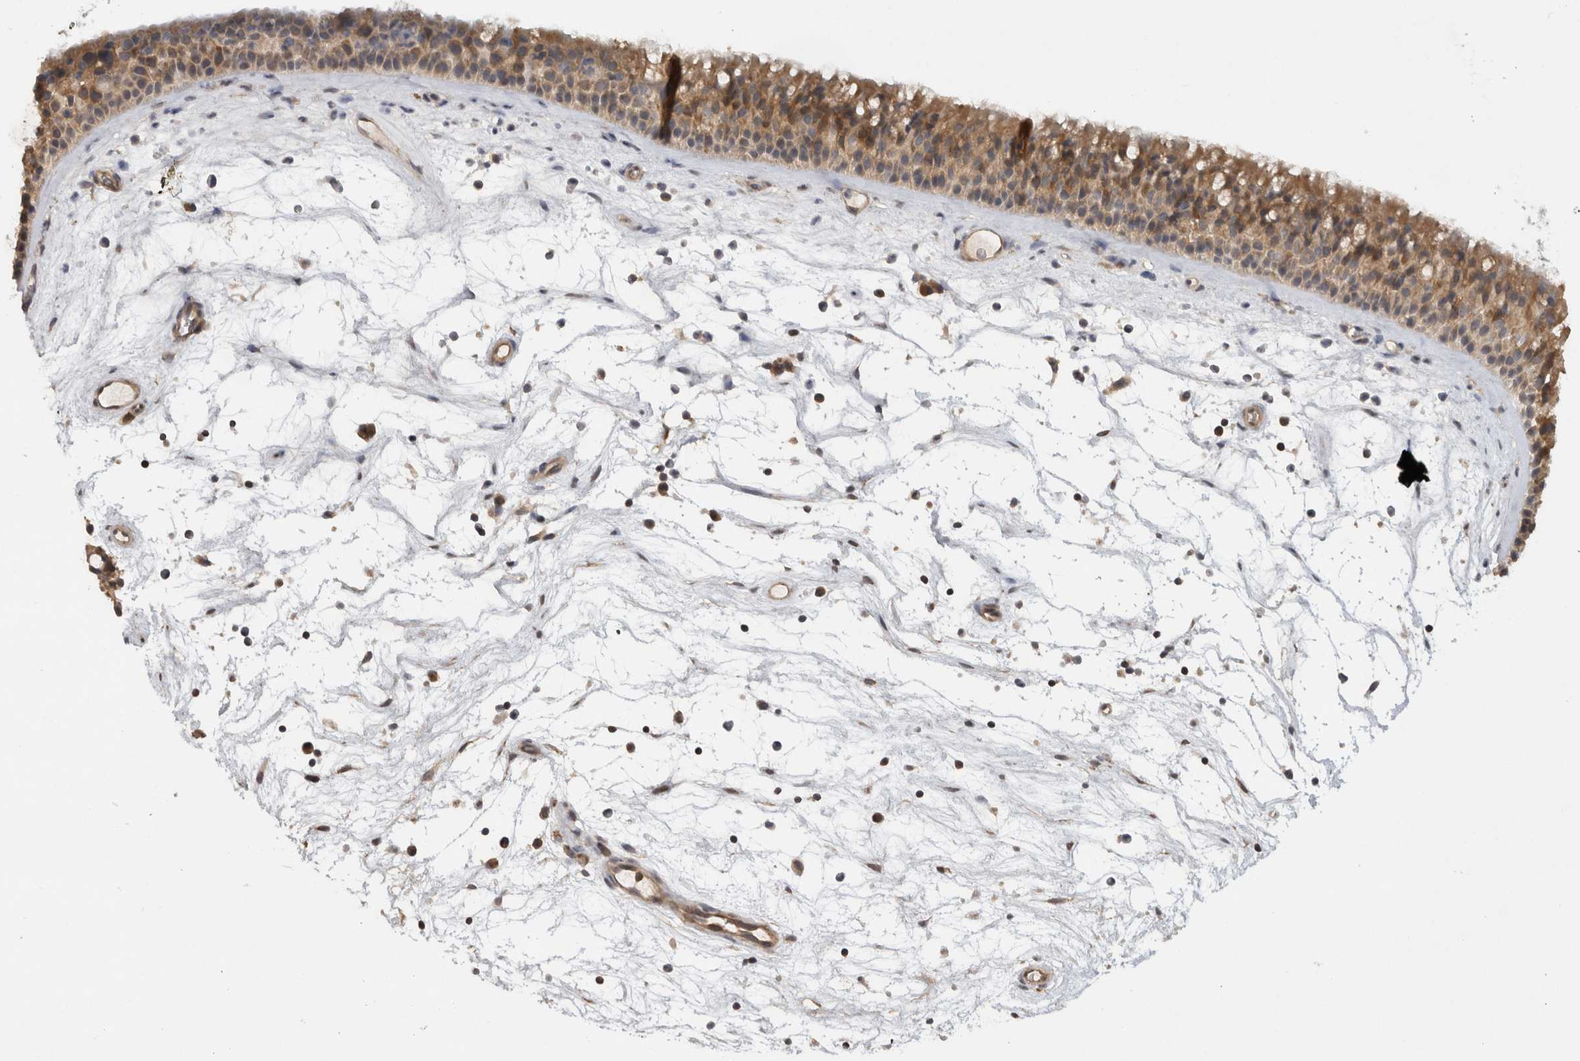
{"staining": {"intensity": "moderate", "quantity": ">75%", "location": "cytoplasmic/membranous"}, "tissue": "nasopharynx", "cell_type": "Respiratory epithelial cells", "image_type": "normal", "snomed": [{"axis": "morphology", "description": "Normal tissue, NOS"}, {"axis": "topography", "description": "Nasopharynx"}], "caption": "Respiratory epithelial cells demonstrate medium levels of moderate cytoplasmic/membranous positivity in approximately >75% of cells in benign nasopharynx.", "gene": "ACAT2", "patient": {"sex": "male", "age": 64}}